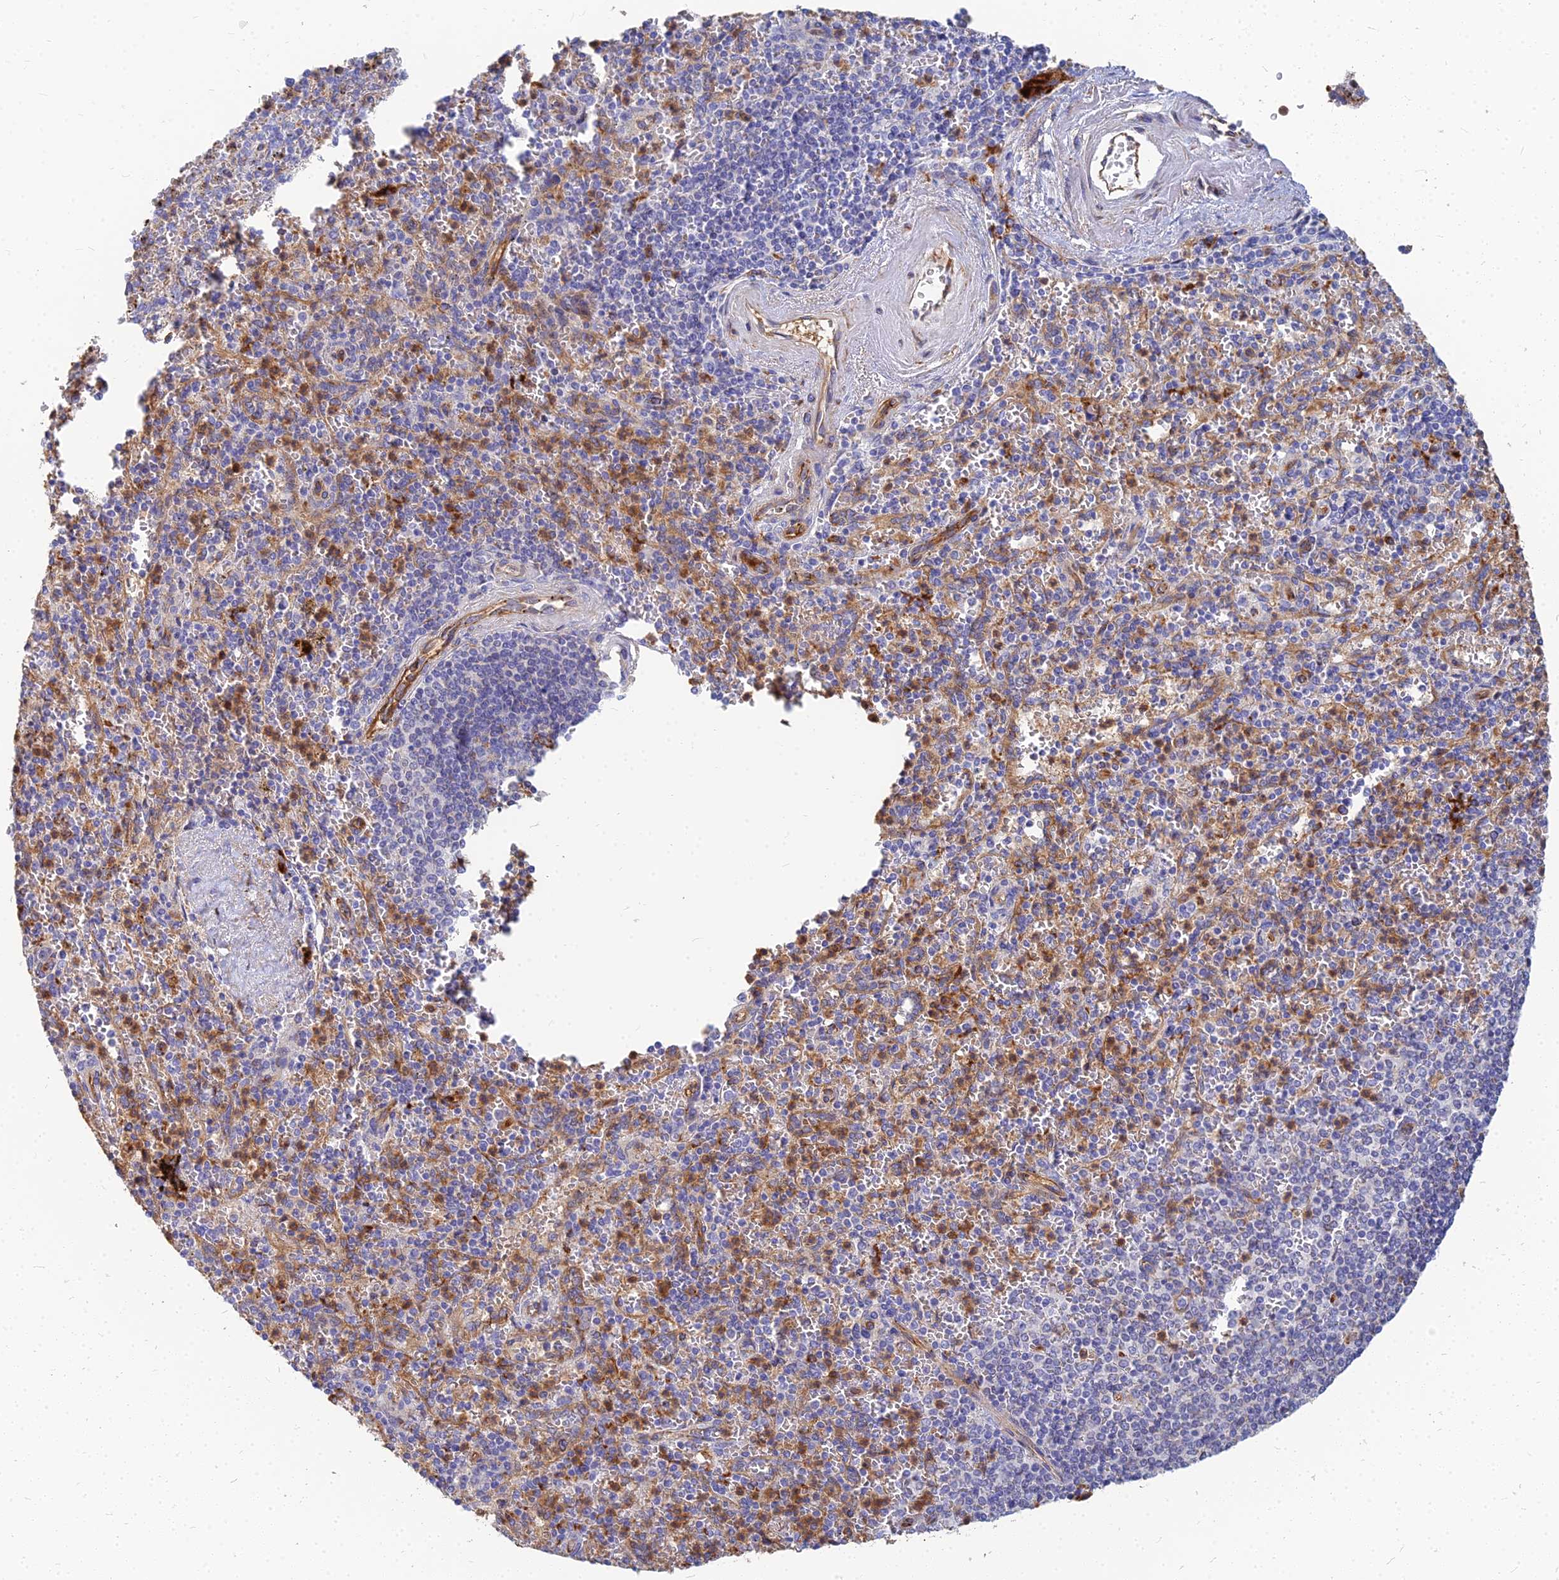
{"staining": {"intensity": "moderate", "quantity": "25%-75%", "location": "cytoplasmic/membranous"}, "tissue": "spleen", "cell_type": "Cells in red pulp", "image_type": "normal", "snomed": [{"axis": "morphology", "description": "Normal tissue, NOS"}, {"axis": "morphology", "description": "Degeneration, NOS"}, {"axis": "topography", "description": "Spleen"}], "caption": "Protein staining shows moderate cytoplasmic/membranous staining in about 25%-75% of cells in red pulp in unremarkable spleen.", "gene": "VAT1", "patient": {"sex": "male", "age": 56}}